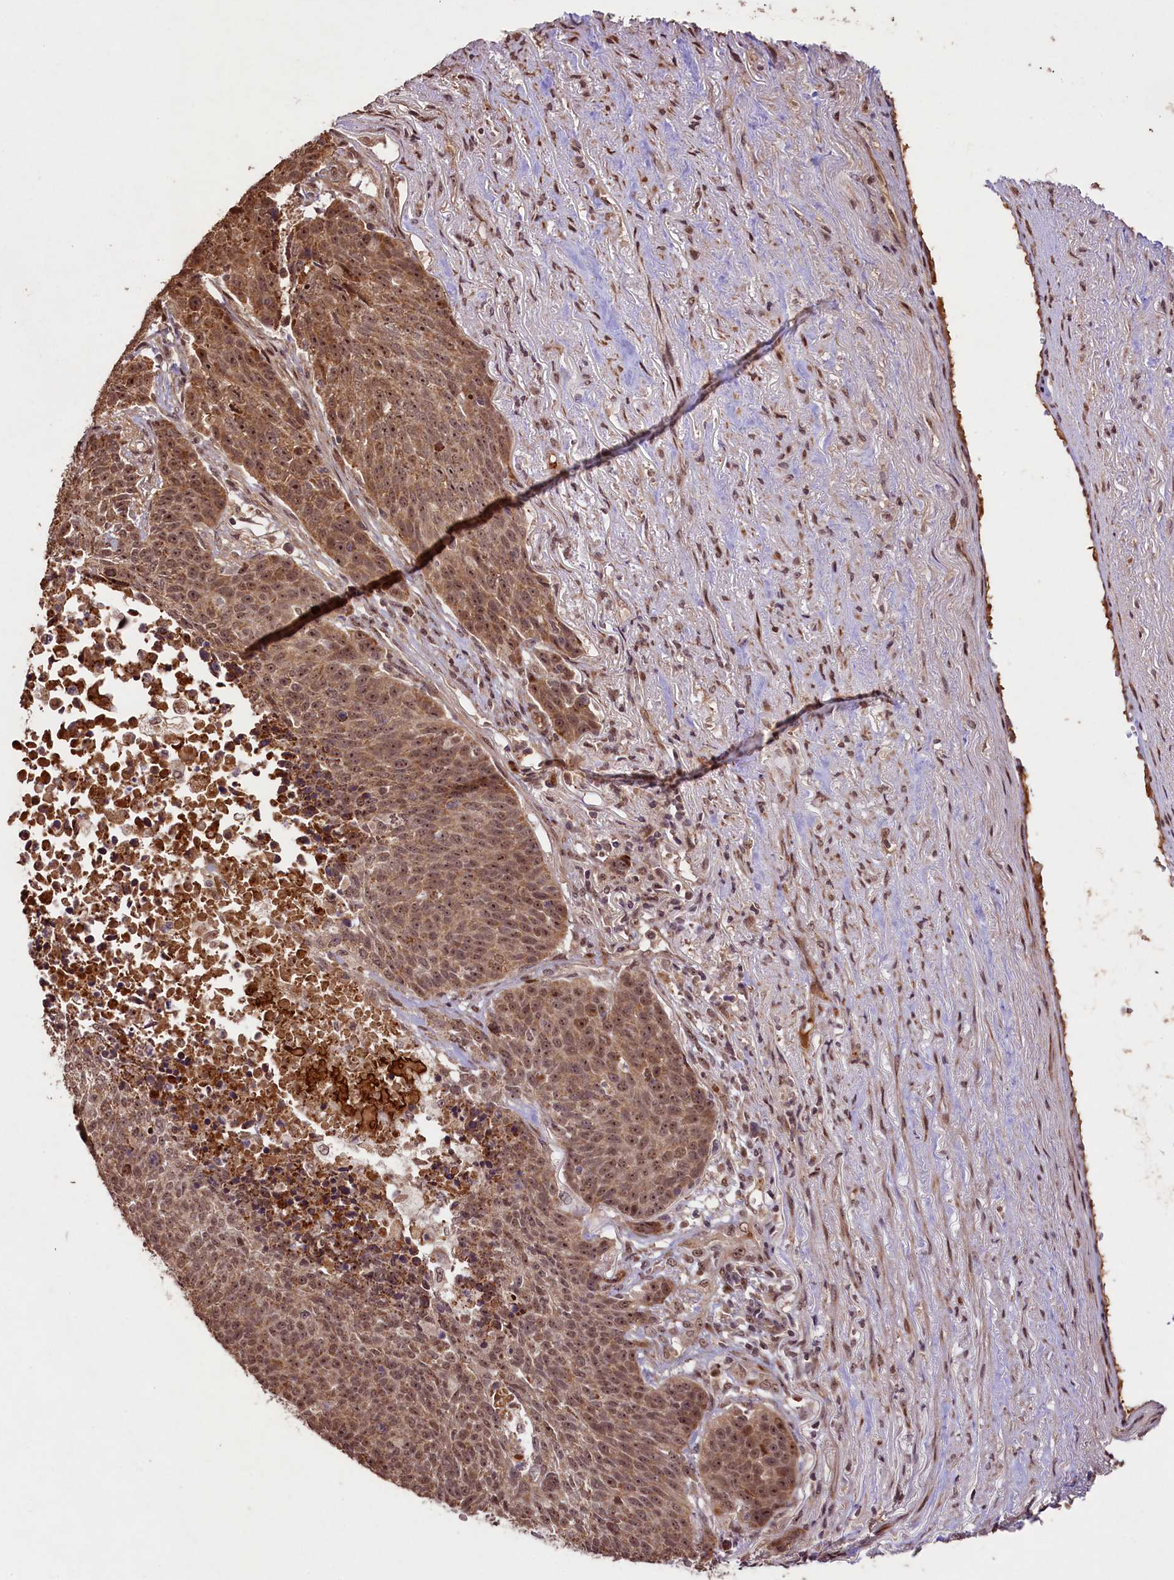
{"staining": {"intensity": "moderate", "quantity": ">75%", "location": "cytoplasmic/membranous,nuclear"}, "tissue": "lung cancer", "cell_type": "Tumor cells", "image_type": "cancer", "snomed": [{"axis": "morphology", "description": "Normal tissue, NOS"}, {"axis": "morphology", "description": "Squamous cell carcinoma, NOS"}, {"axis": "topography", "description": "Lymph node"}, {"axis": "topography", "description": "Lung"}], "caption": "Squamous cell carcinoma (lung) tissue exhibits moderate cytoplasmic/membranous and nuclear positivity in approximately >75% of tumor cells, visualized by immunohistochemistry.", "gene": "SHPRH", "patient": {"sex": "male", "age": 66}}